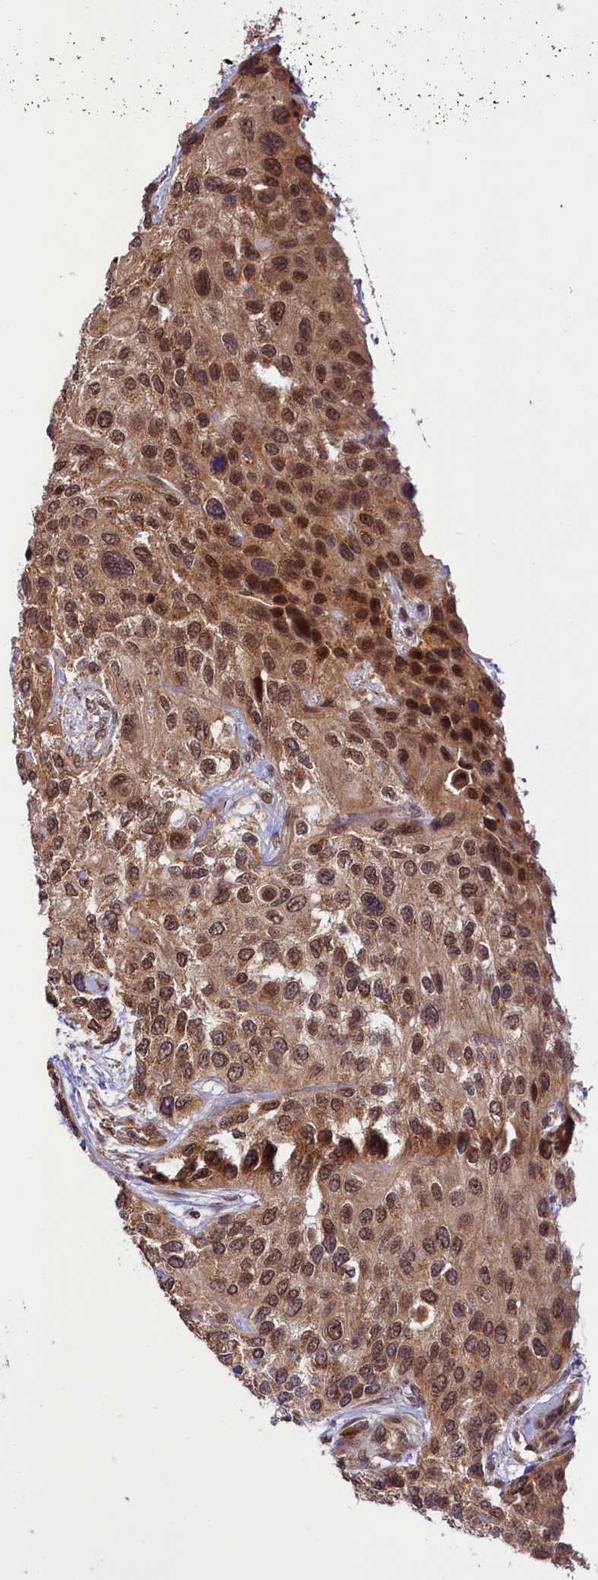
{"staining": {"intensity": "strong", "quantity": ">75%", "location": "cytoplasmic/membranous,nuclear"}, "tissue": "urothelial cancer", "cell_type": "Tumor cells", "image_type": "cancer", "snomed": [{"axis": "morphology", "description": "Normal tissue, NOS"}, {"axis": "morphology", "description": "Urothelial carcinoma, High grade"}, {"axis": "topography", "description": "Vascular tissue"}, {"axis": "topography", "description": "Urinary bladder"}], "caption": "IHC of urothelial carcinoma (high-grade) shows high levels of strong cytoplasmic/membranous and nuclear positivity in about >75% of tumor cells.", "gene": "UBE3A", "patient": {"sex": "female", "age": 56}}